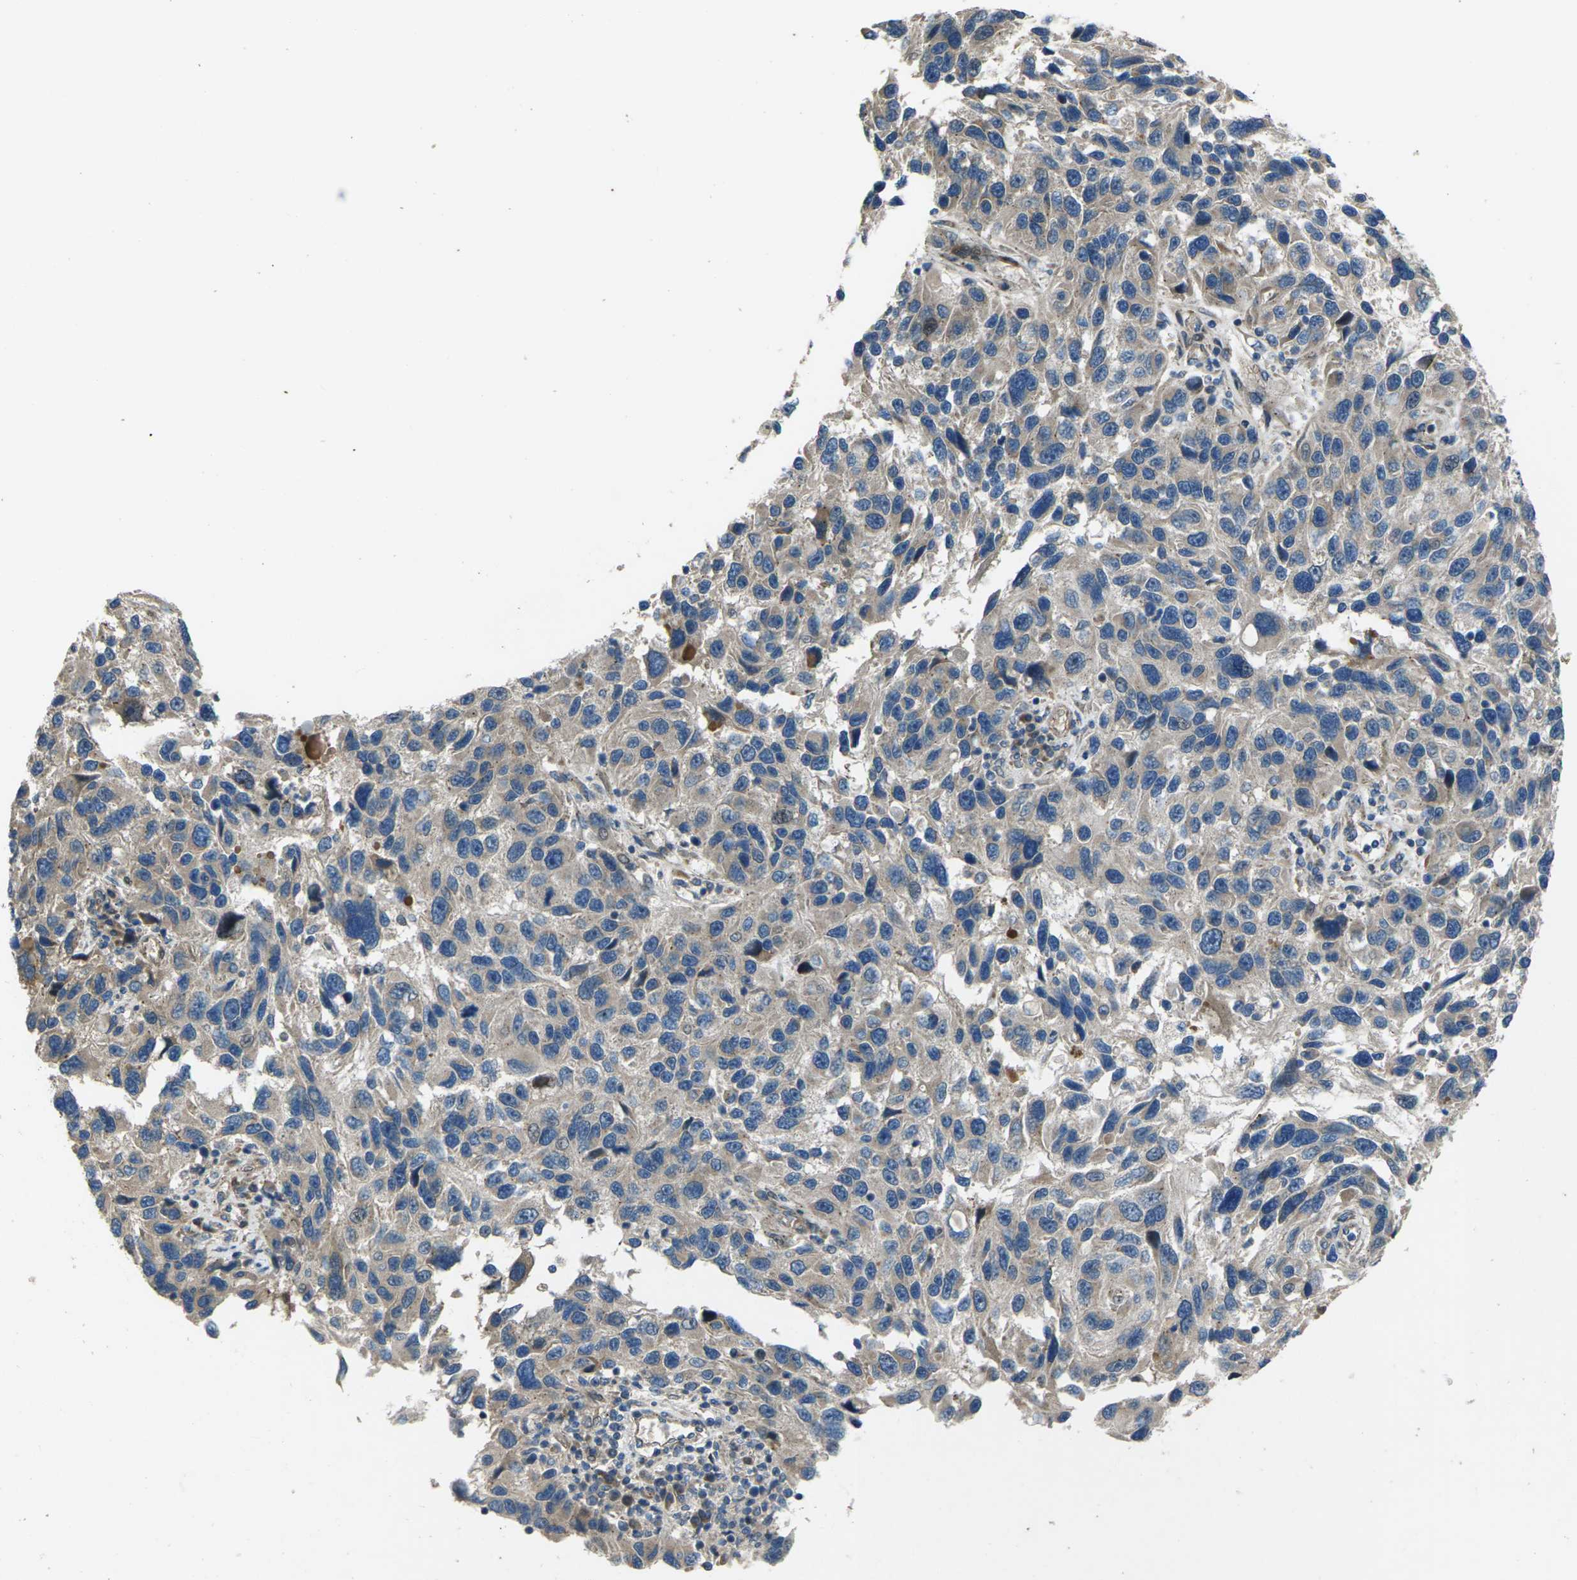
{"staining": {"intensity": "moderate", "quantity": "25%-75%", "location": "cytoplasmic/membranous"}, "tissue": "melanoma", "cell_type": "Tumor cells", "image_type": "cancer", "snomed": [{"axis": "morphology", "description": "Malignant melanoma, NOS"}, {"axis": "topography", "description": "Skin"}], "caption": "Malignant melanoma stained with DAB IHC exhibits medium levels of moderate cytoplasmic/membranous positivity in approximately 25%-75% of tumor cells. The staining was performed using DAB (3,3'-diaminobenzidine), with brown indicating positive protein expression. Nuclei are stained blue with hematoxylin.", "gene": "EDNRA", "patient": {"sex": "male", "age": 53}}